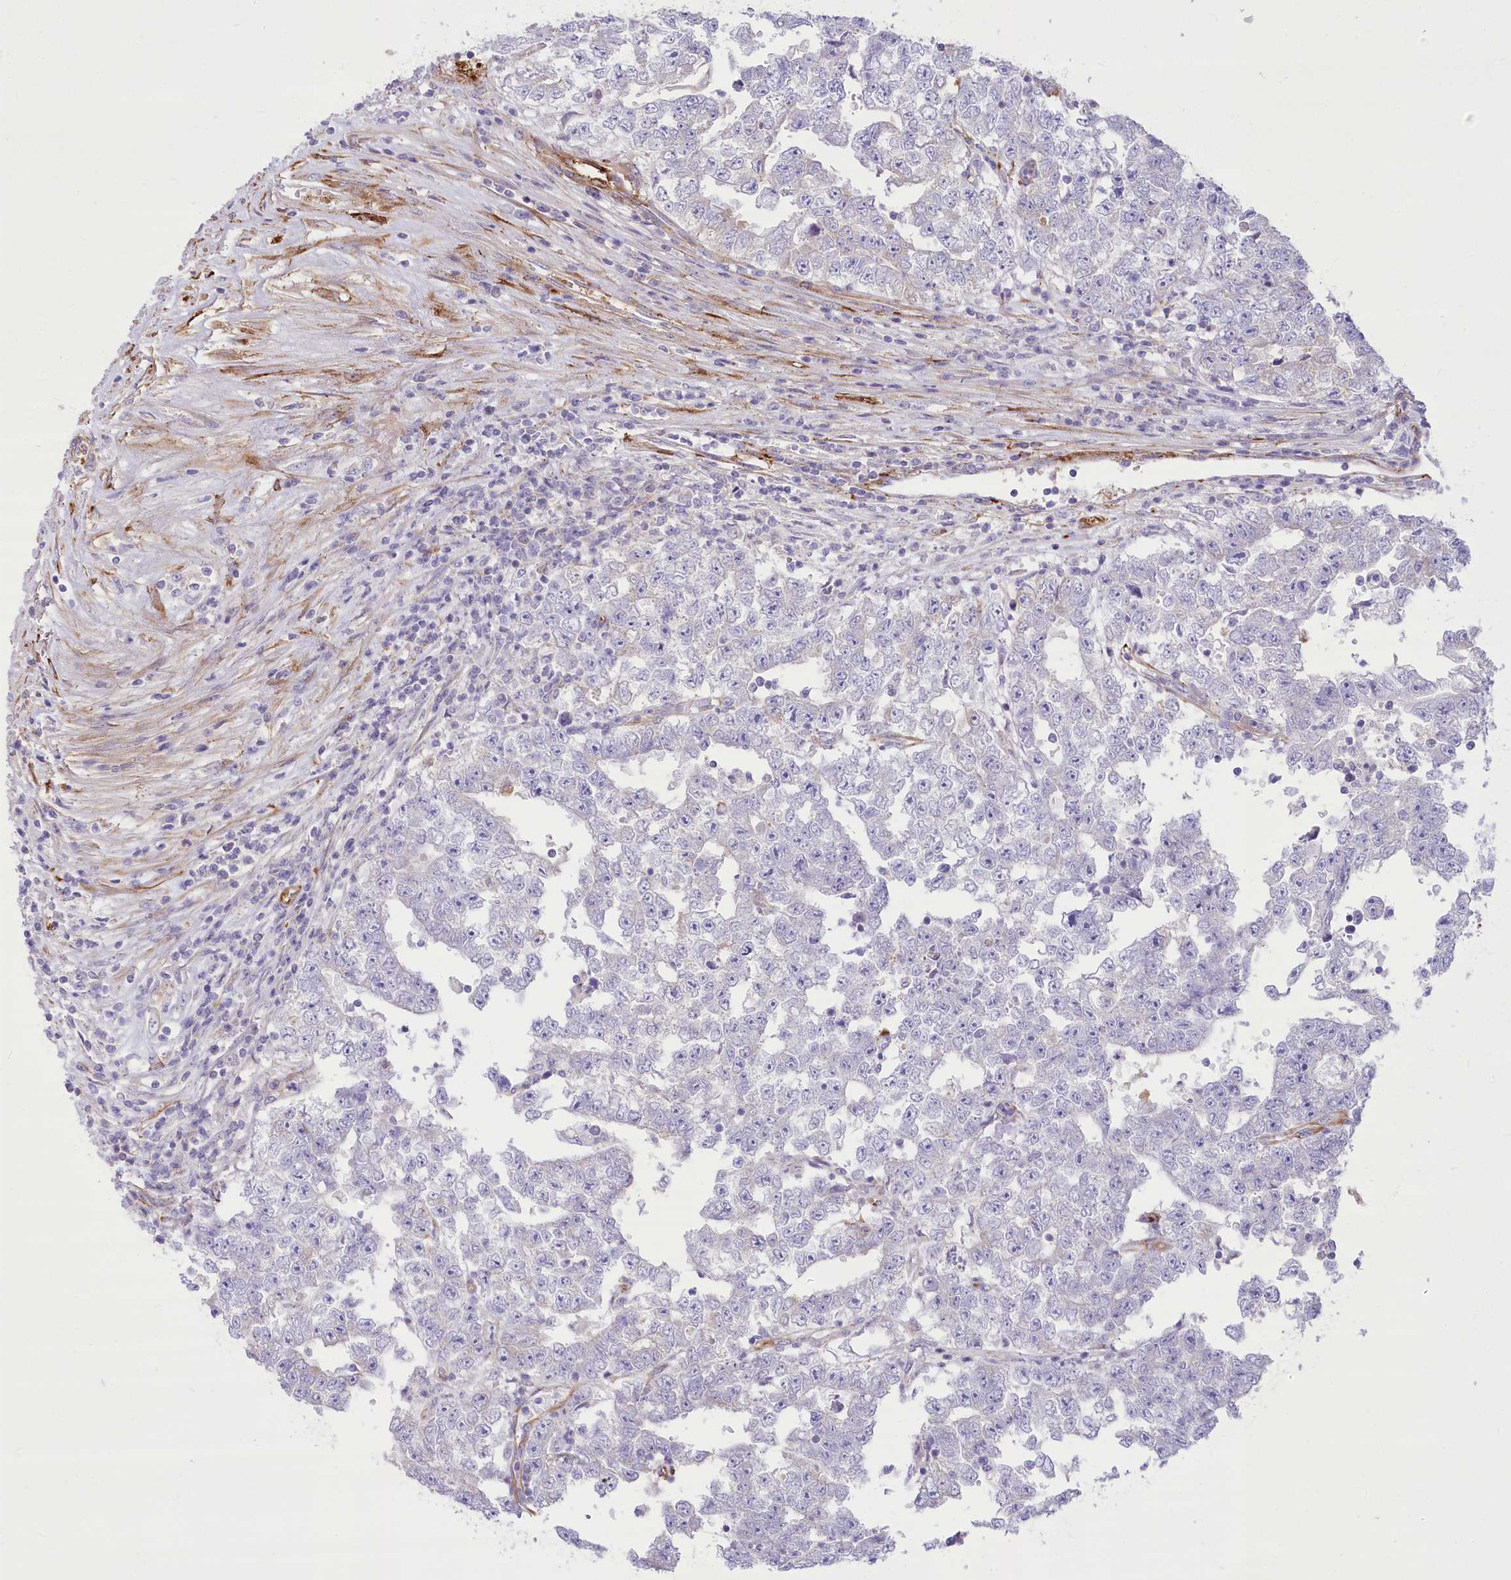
{"staining": {"intensity": "negative", "quantity": "none", "location": "none"}, "tissue": "testis cancer", "cell_type": "Tumor cells", "image_type": "cancer", "snomed": [{"axis": "morphology", "description": "Carcinoma, Embryonal, NOS"}, {"axis": "topography", "description": "Testis"}], "caption": "Immunohistochemical staining of testis embryonal carcinoma displays no significant positivity in tumor cells. (DAB (3,3'-diaminobenzidine) immunohistochemistry with hematoxylin counter stain).", "gene": "ANGPTL3", "patient": {"sex": "male", "age": 25}}